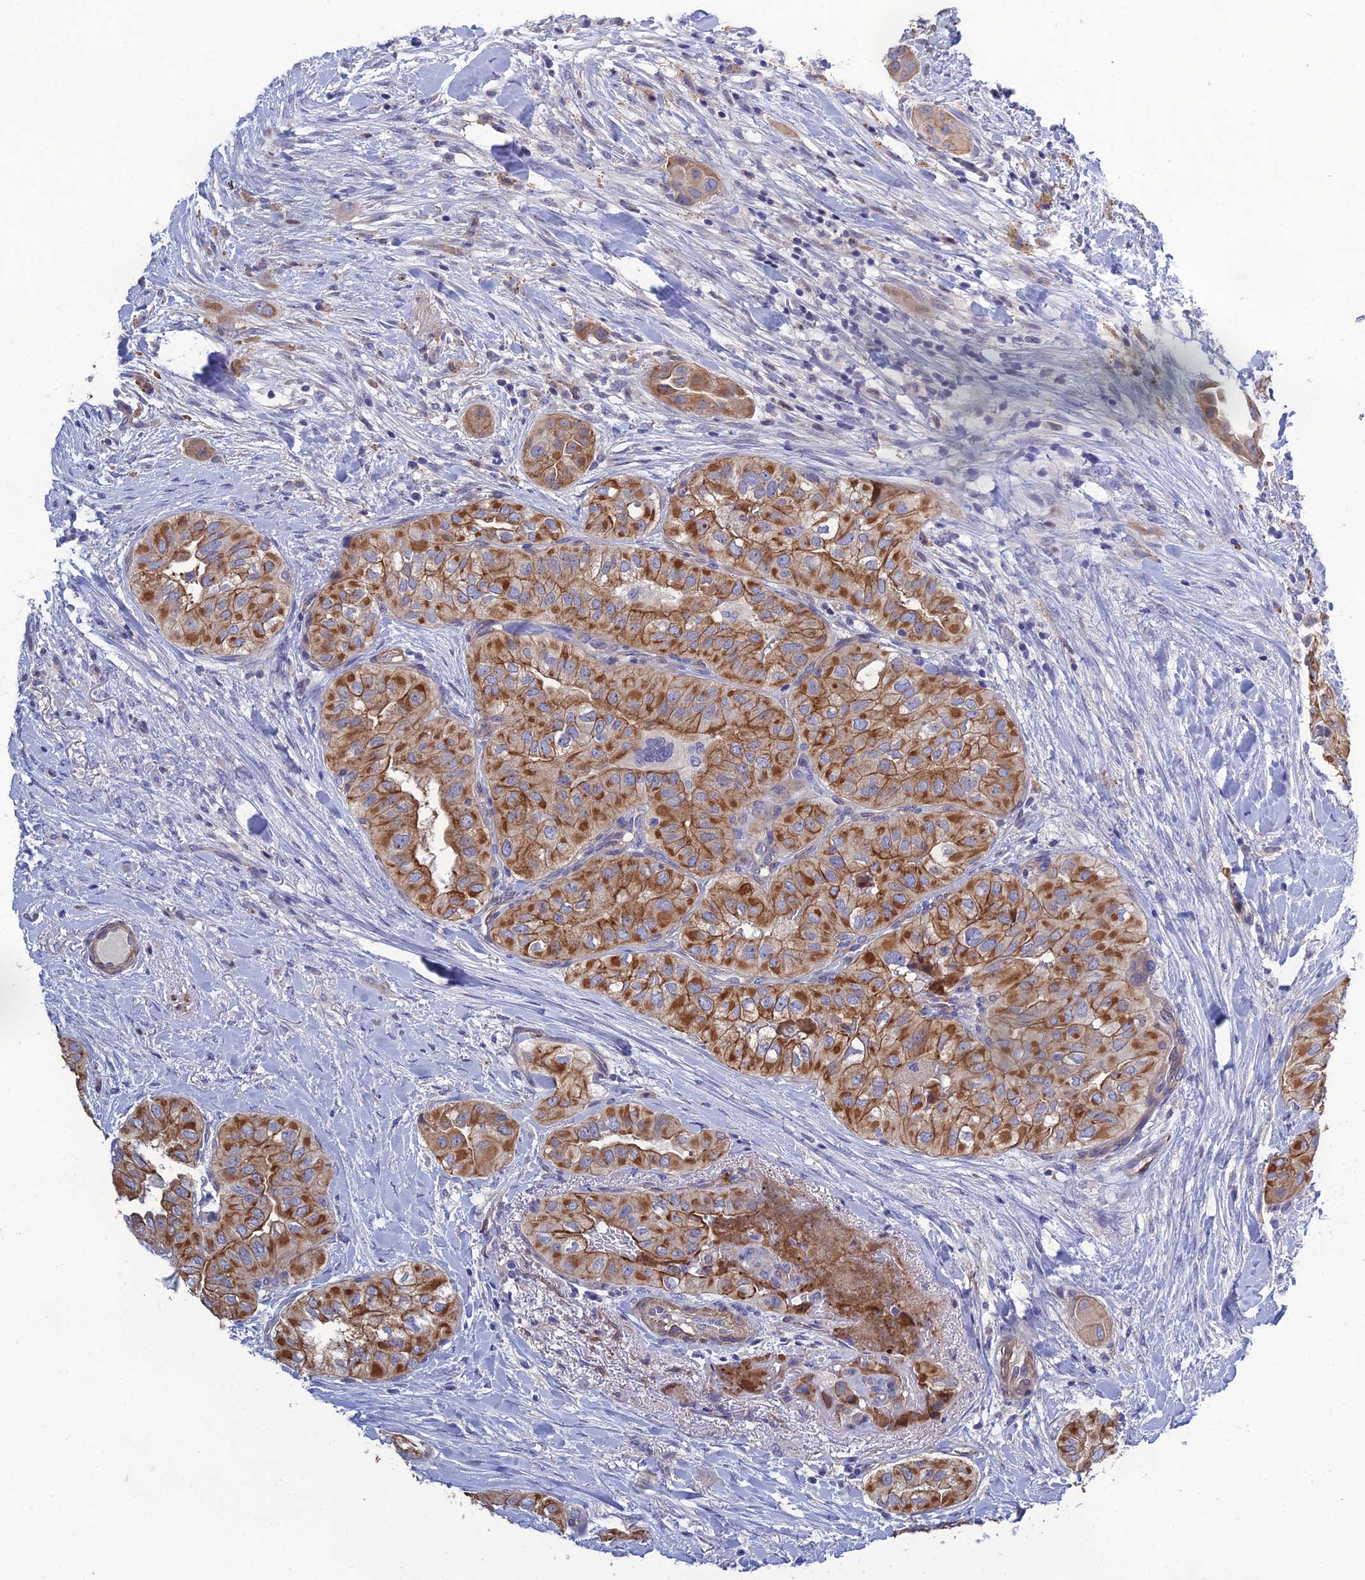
{"staining": {"intensity": "moderate", "quantity": ">75%", "location": "cytoplasmic/membranous"}, "tissue": "head and neck cancer", "cell_type": "Tumor cells", "image_type": "cancer", "snomed": [{"axis": "morphology", "description": "Adenocarcinoma, NOS"}, {"axis": "topography", "description": "Head-Neck"}], "caption": "The immunohistochemical stain shows moderate cytoplasmic/membranous staining in tumor cells of head and neck cancer tissue.", "gene": "LZTS2", "patient": {"sex": "male", "age": 66}}